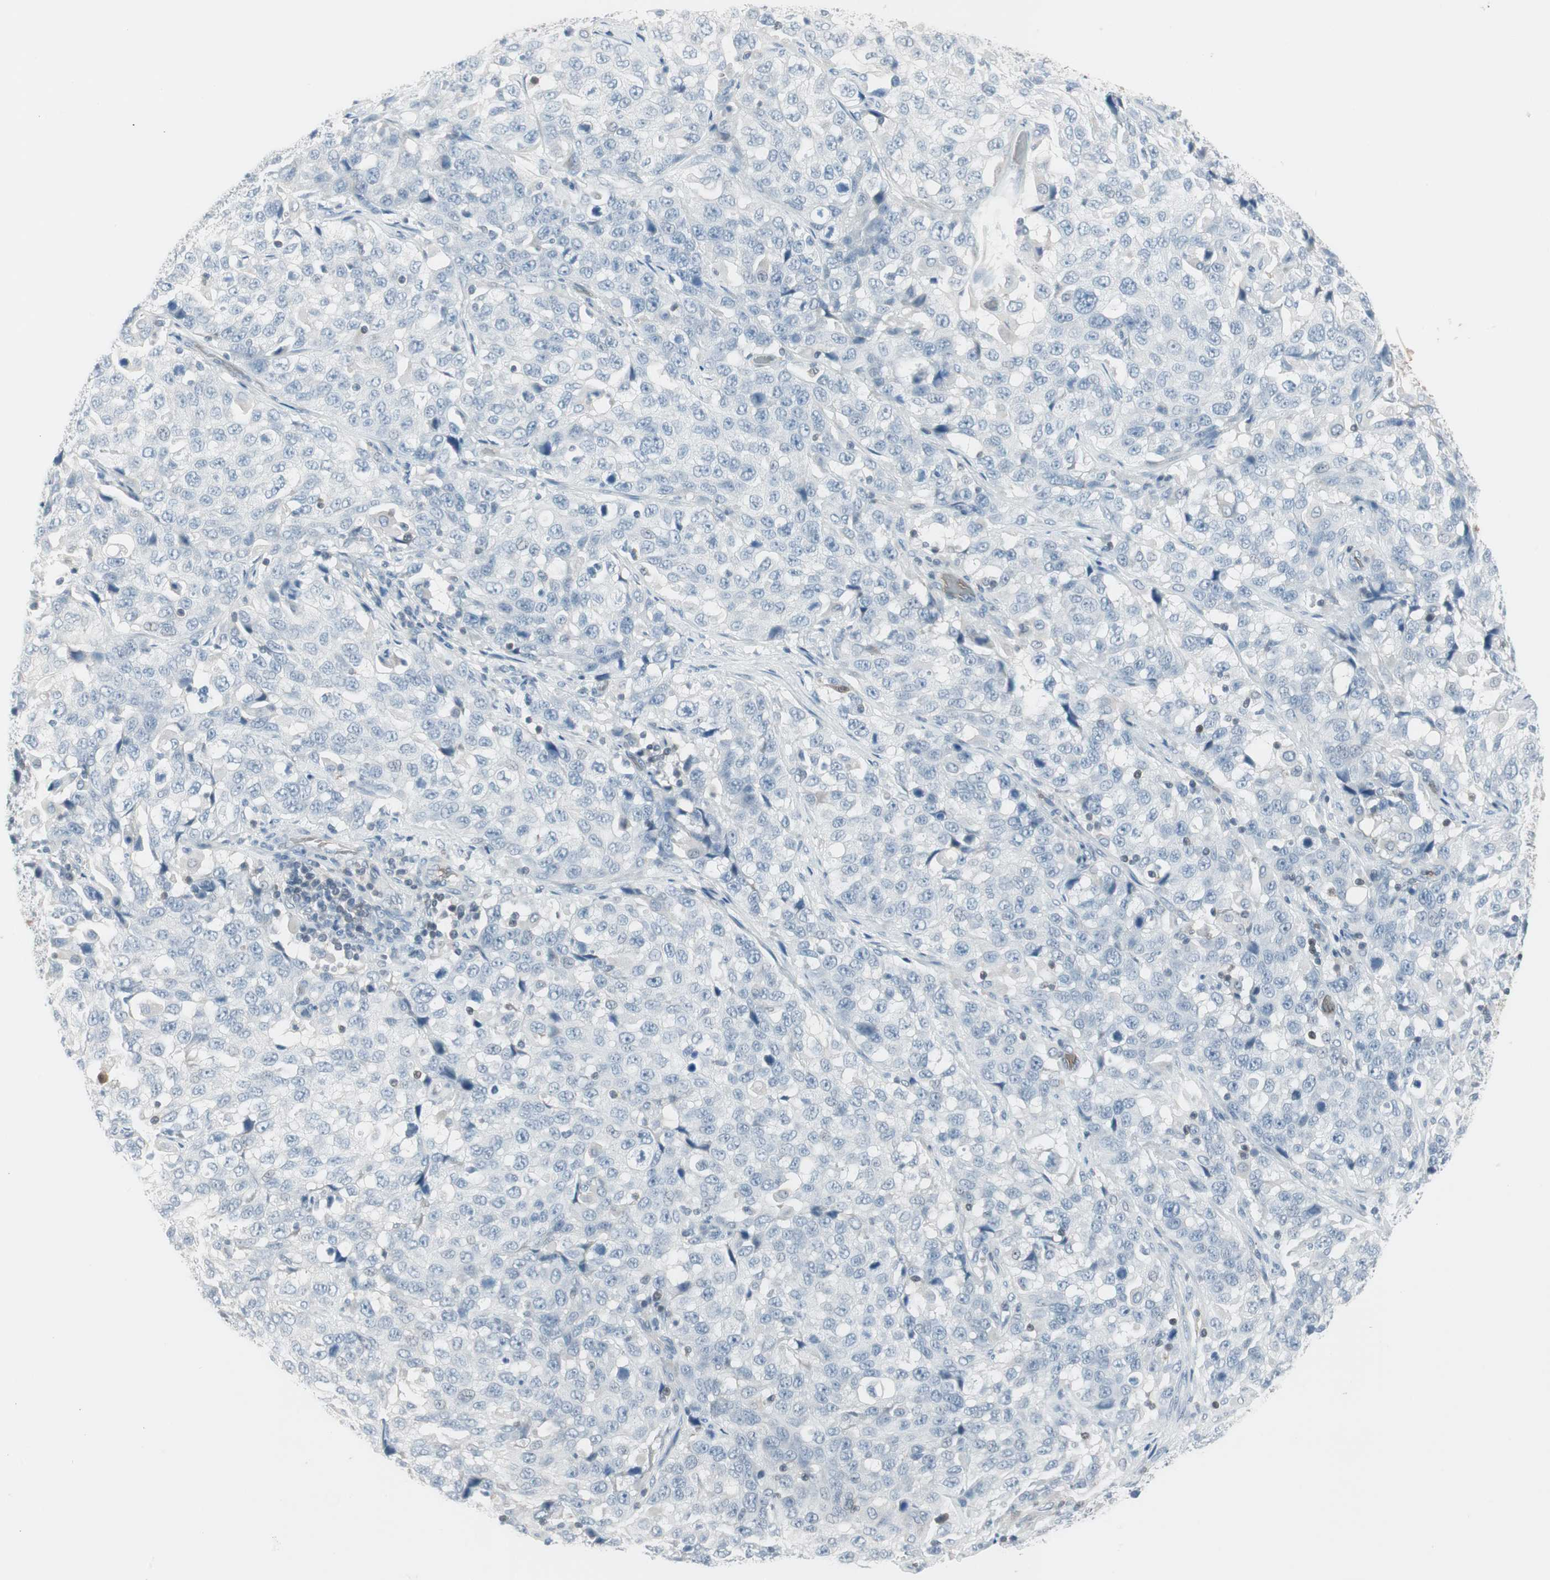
{"staining": {"intensity": "negative", "quantity": "none", "location": "none"}, "tissue": "stomach cancer", "cell_type": "Tumor cells", "image_type": "cancer", "snomed": [{"axis": "morphology", "description": "Normal tissue, NOS"}, {"axis": "morphology", "description": "Adenocarcinoma, NOS"}, {"axis": "topography", "description": "Stomach"}], "caption": "Immunohistochemistry (IHC) of human stomach cancer (adenocarcinoma) displays no expression in tumor cells.", "gene": "MAP4K1", "patient": {"sex": "male", "age": 48}}